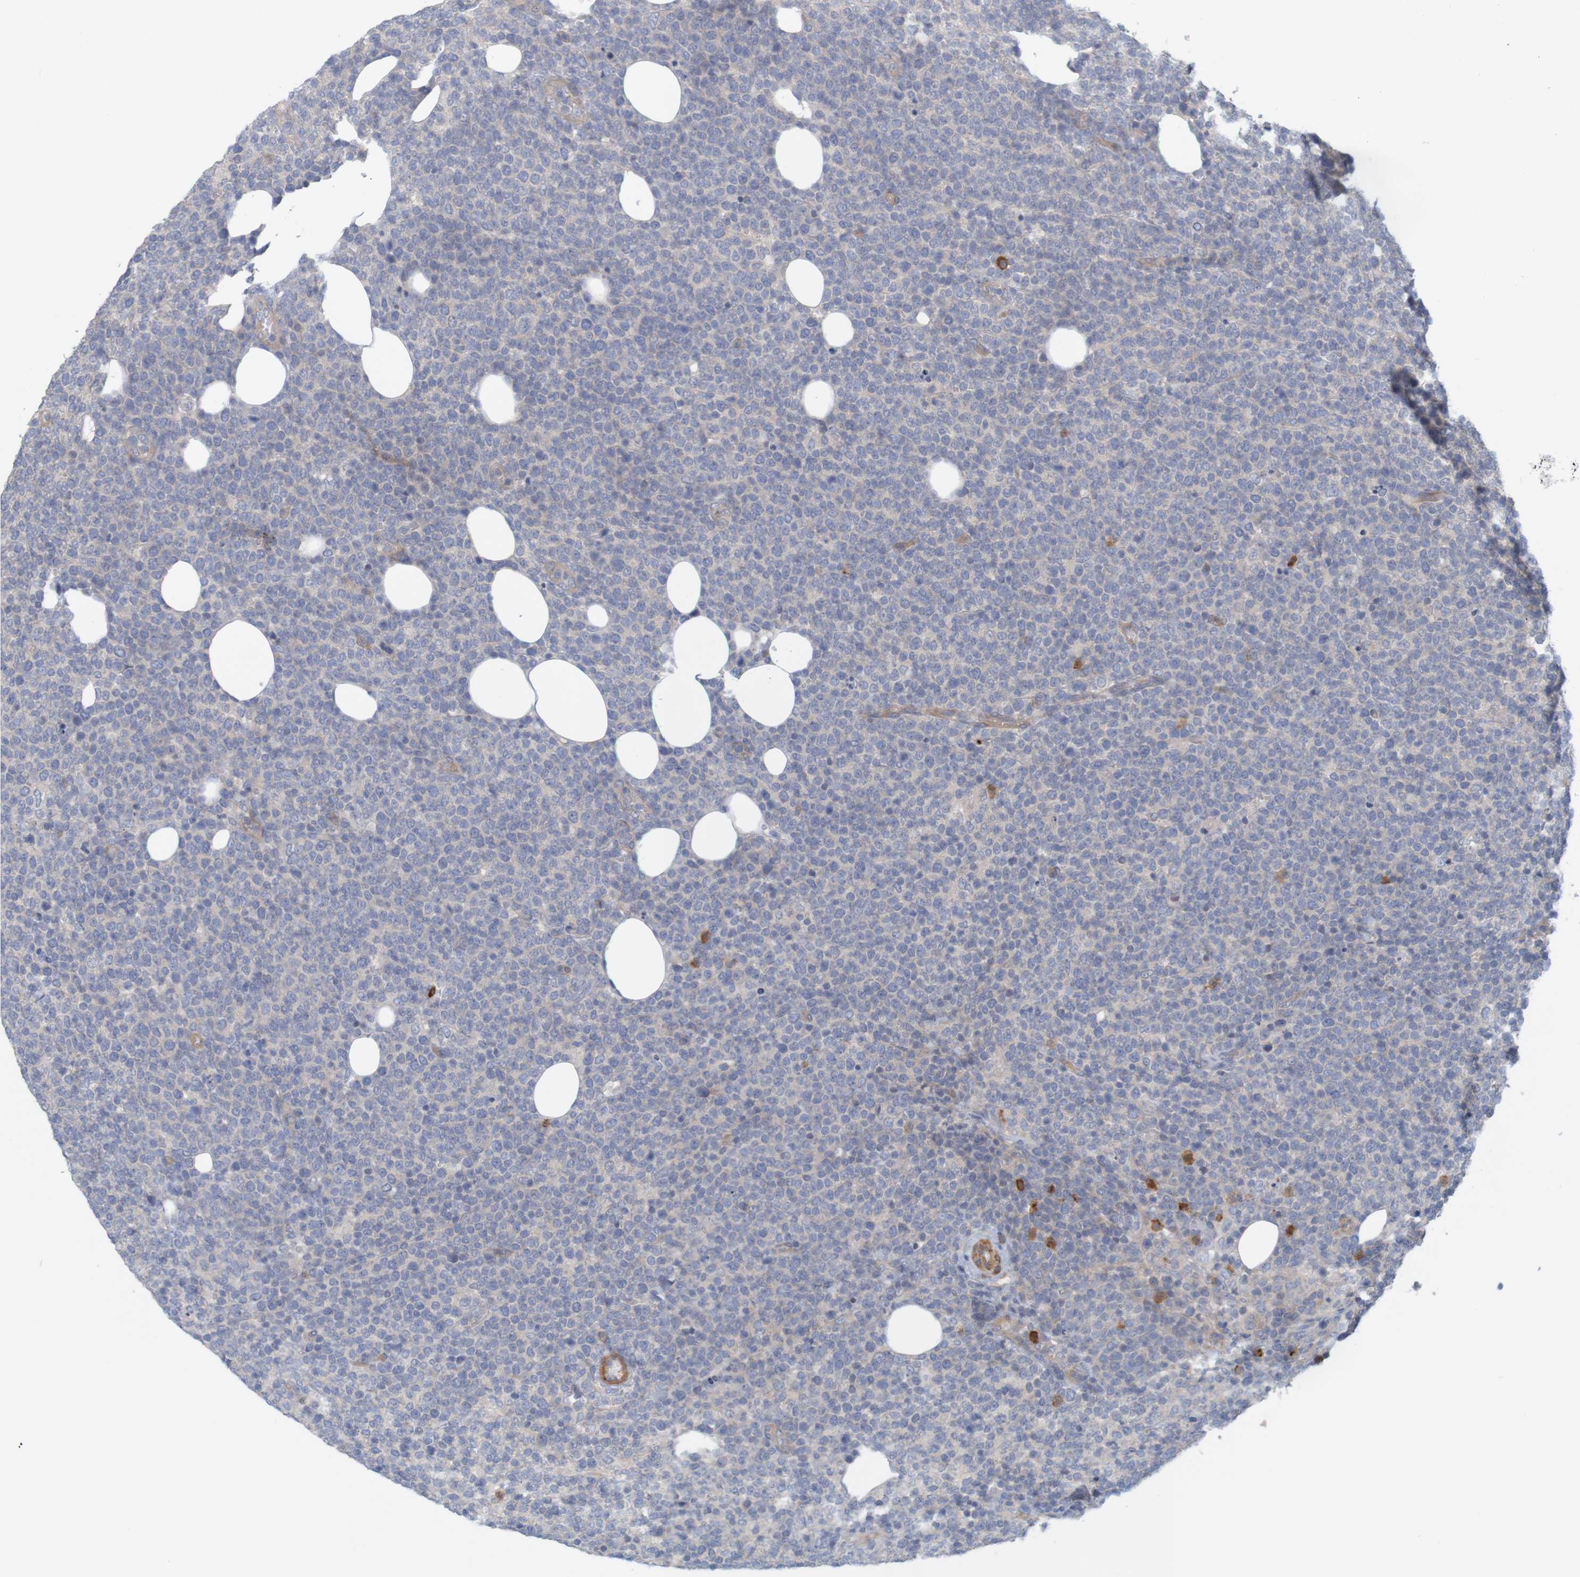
{"staining": {"intensity": "weak", "quantity": "<25%", "location": "cytoplasmic/membranous"}, "tissue": "lymphoma", "cell_type": "Tumor cells", "image_type": "cancer", "snomed": [{"axis": "morphology", "description": "Malignant lymphoma, non-Hodgkin's type, High grade"}, {"axis": "topography", "description": "Lymph node"}], "caption": "High magnification brightfield microscopy of lymphoma stained with DAB (3,3'-diaminobenzidine) (brown) and counterstained with hematoxylin (blue): tumor cells show no significant staining.", "gene": "KRT23", "patient": {"sex": "male", "age": 61}}